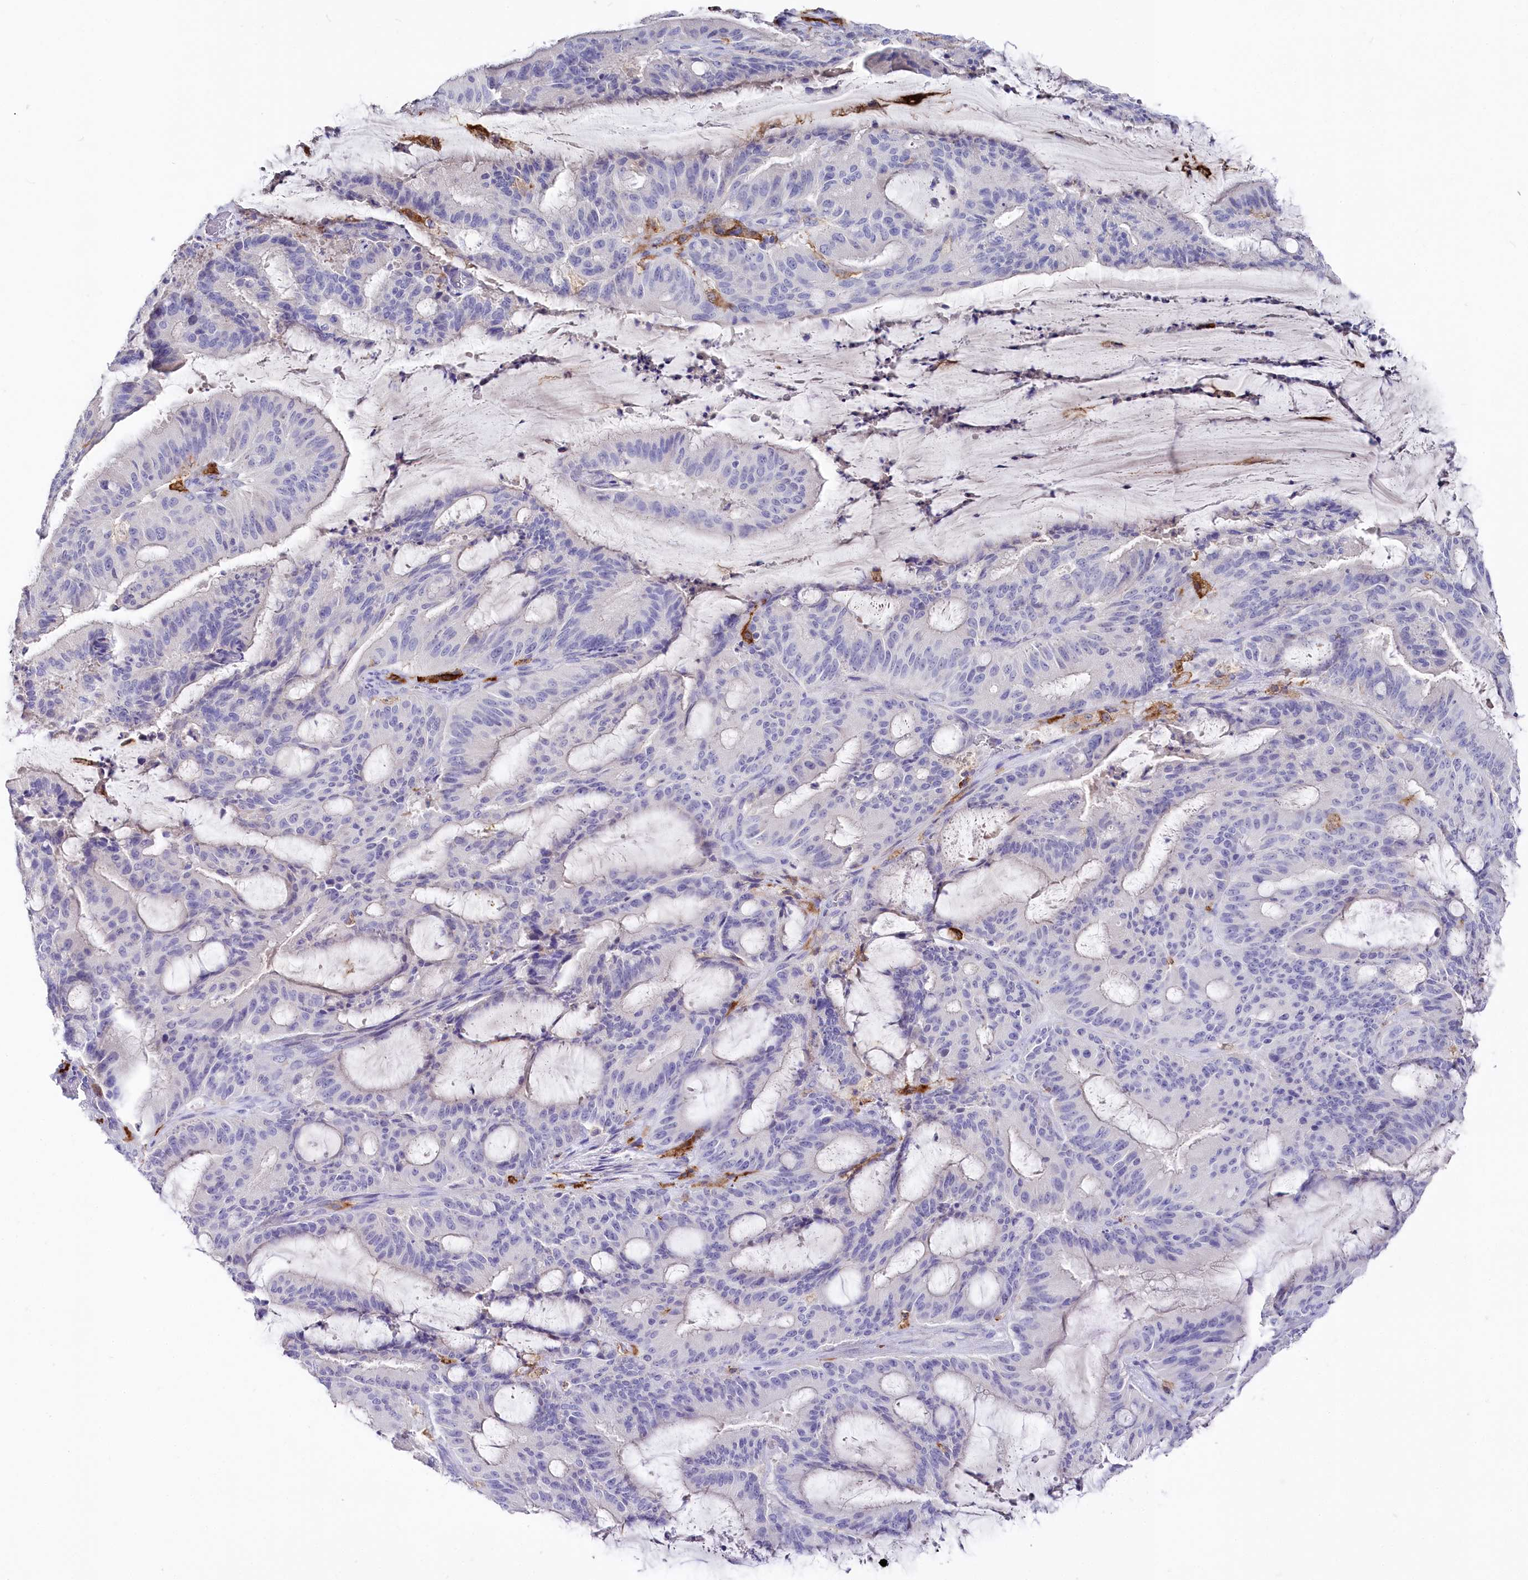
{"staining": {"intensity": "negative", "quantity": "none", "location": "none"}, "tissue": "liver cancer", "cell_type": "Tumor cells", "image_type": "cancer", "snomed": [{"axis": "morphology", "description": "Normal tissue, NOS"}, {"axis": "morphology", "description": "Cholangiocarcinoma"}, {"axis": "topography", "description": "Liver"}, {"axis": "topography", "description": "Peripheral nerve tissue"}], "caption": "IHC histopathology image of neoplastic tissue: human liver cholangiocarcinoma stained with DAB (3,3'-diaminobenzidine) demonstrates no significant protein expression in tumor cells.", "gene": "CLEC4M", "patient": {"sex": "female", "age": 73}}